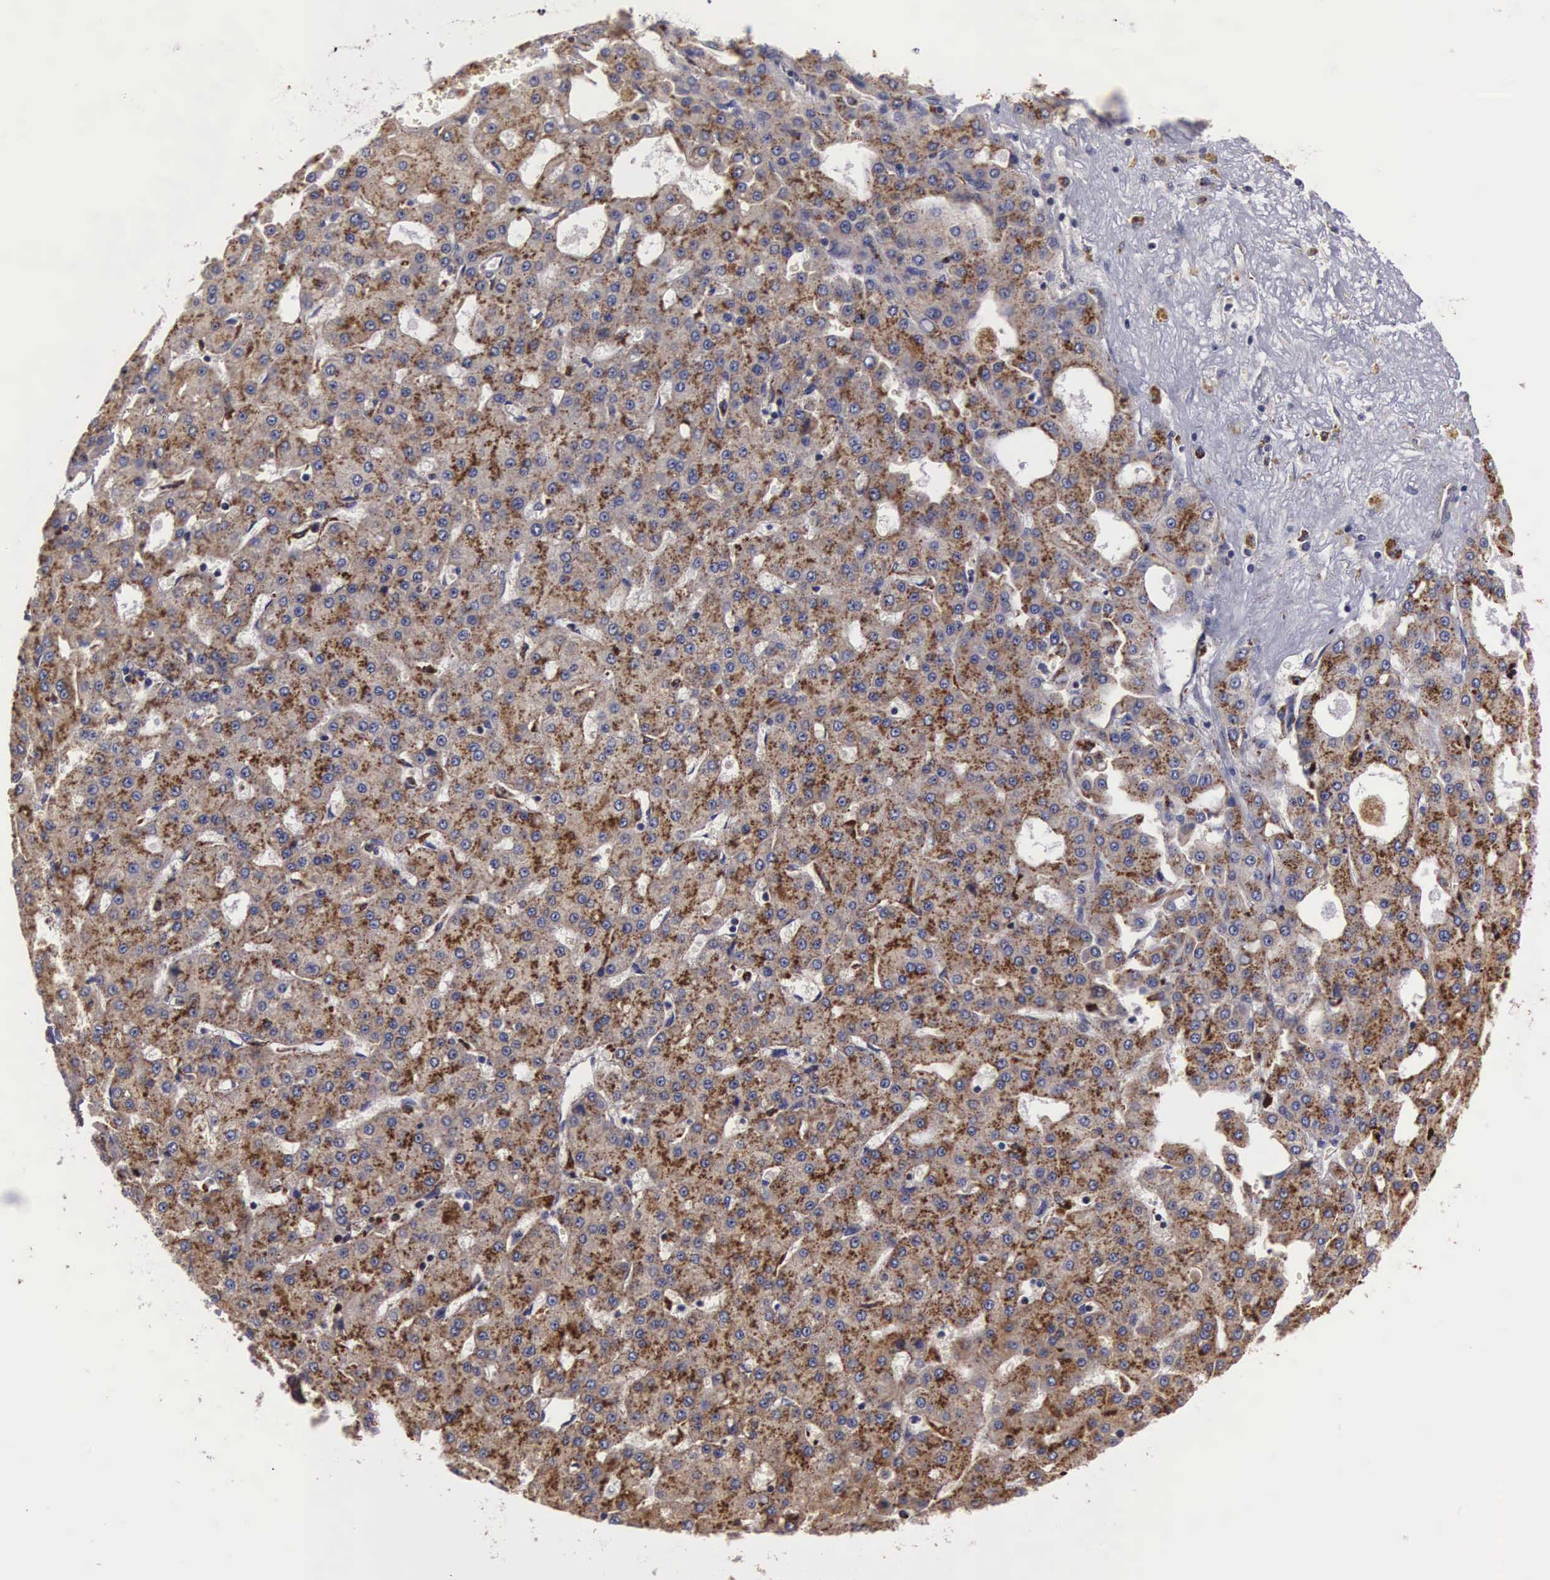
{"staining": {"intensity": "moderate", "quantity": ">75%", "location": "cytoplasmic/membranous"}, "tissue": "liver cancer", "cell_type": "Tumor cells", "image_type": "cancer", "snomed": [{"axis": "morphology", "description": "Carcinoma, Hepatocellular, NOS"}, {"axis": "topography", "description": "Liver"}], "caption": "Liver hepatocellular carcinoma tissue shows moderate cytoplasmic/membranous positivity in about >75% of tumor cells, visualized by immunohistochemistry. (IHC, brightfield microscopy, high magnification).", "gene": "NAGA", "patient": {"sex": "male", "age": 47}}